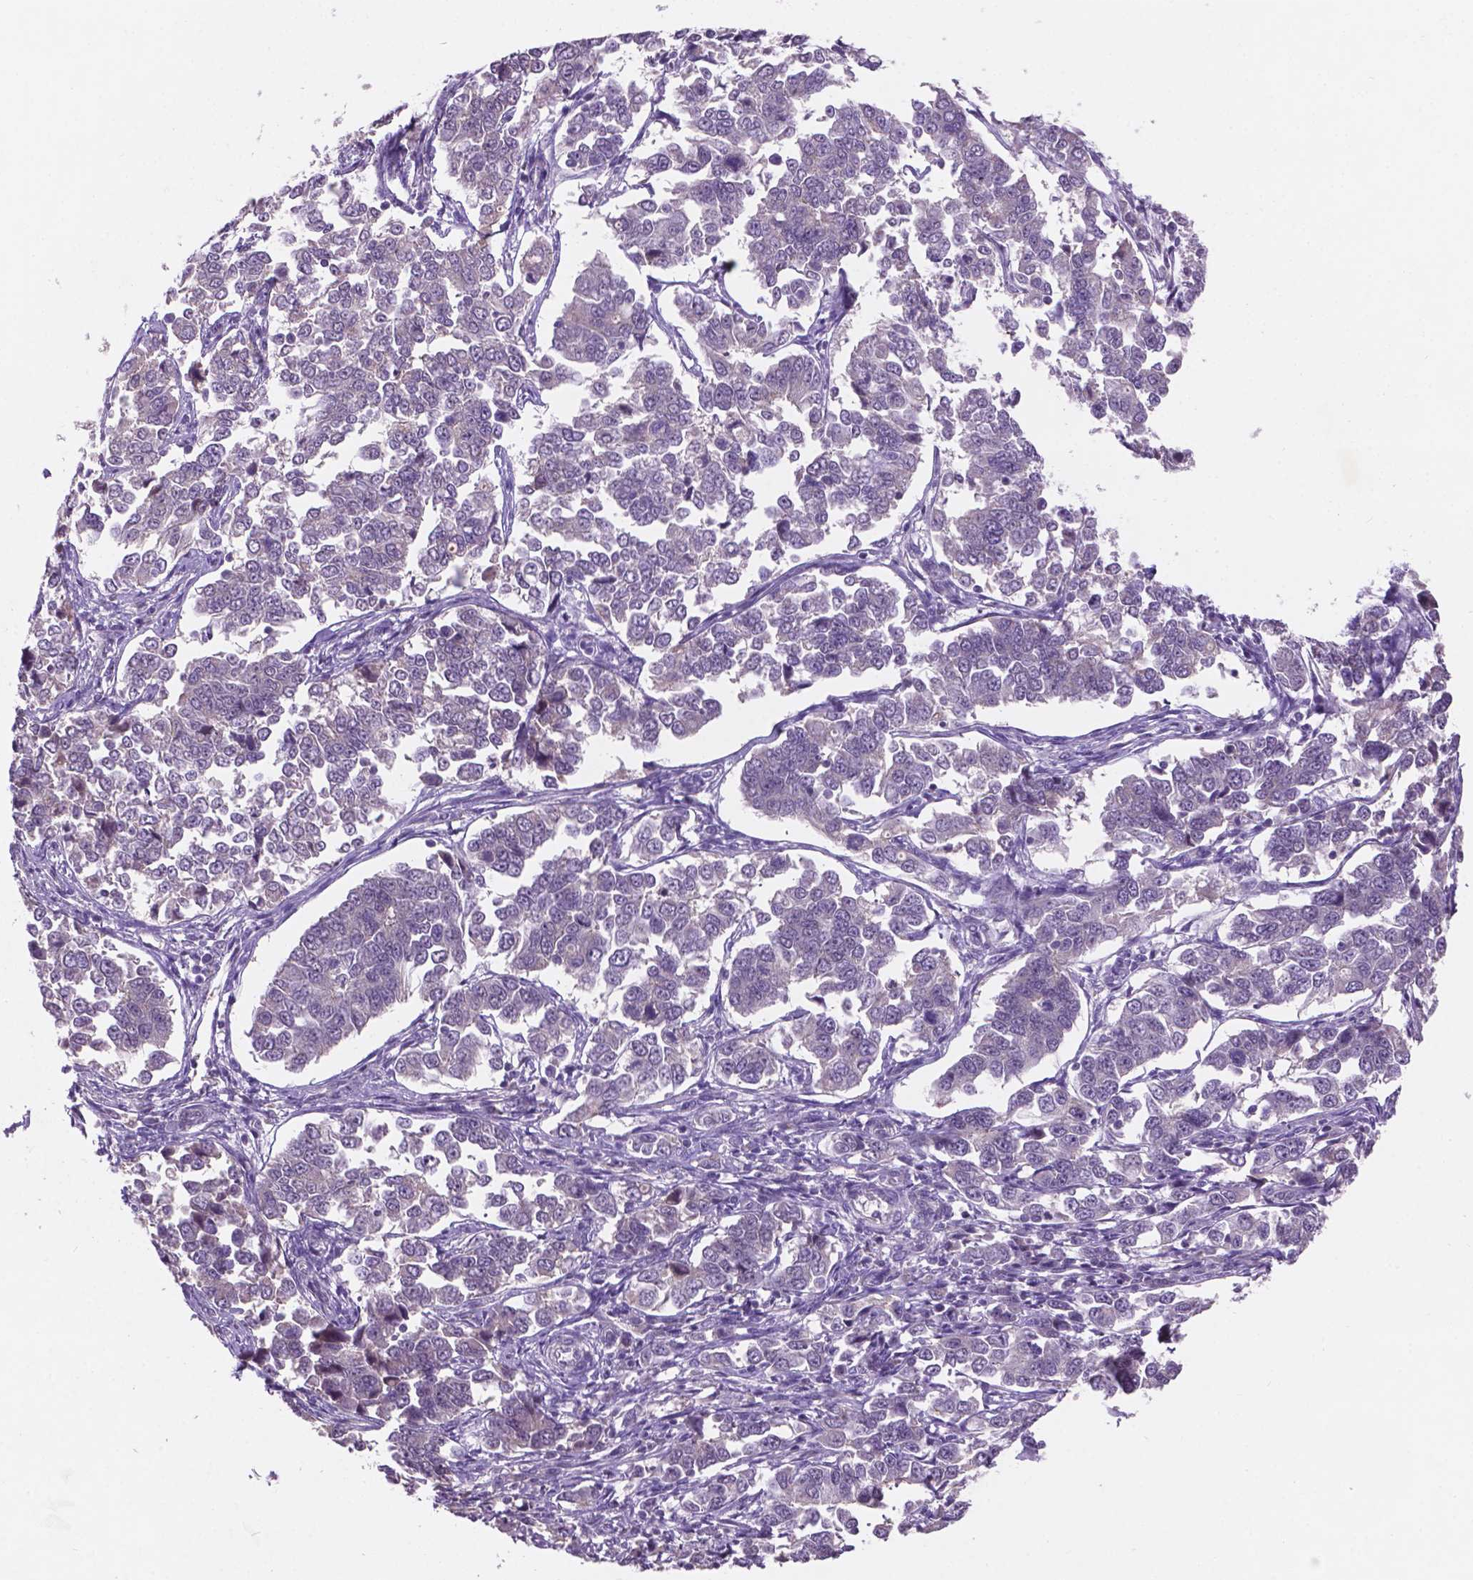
{"staining": {"intensity": "negative", "quantity": "none", "location": "none"}, "tissue": "endometrial cancer", "cell_type": "Tumor cells", "image_type": "cancer", "snomed": [{"axis": "morphology", "description": "Adenocarcinoma, NOS"}, {"axis": "topography", "description": "Endometrium"}], "caption": "There is no significant expression in tumor cells of adenocarcinoma (endometrial).", "gene": "GXYLT2", "patient": {"sex": "female", "age": 43}}